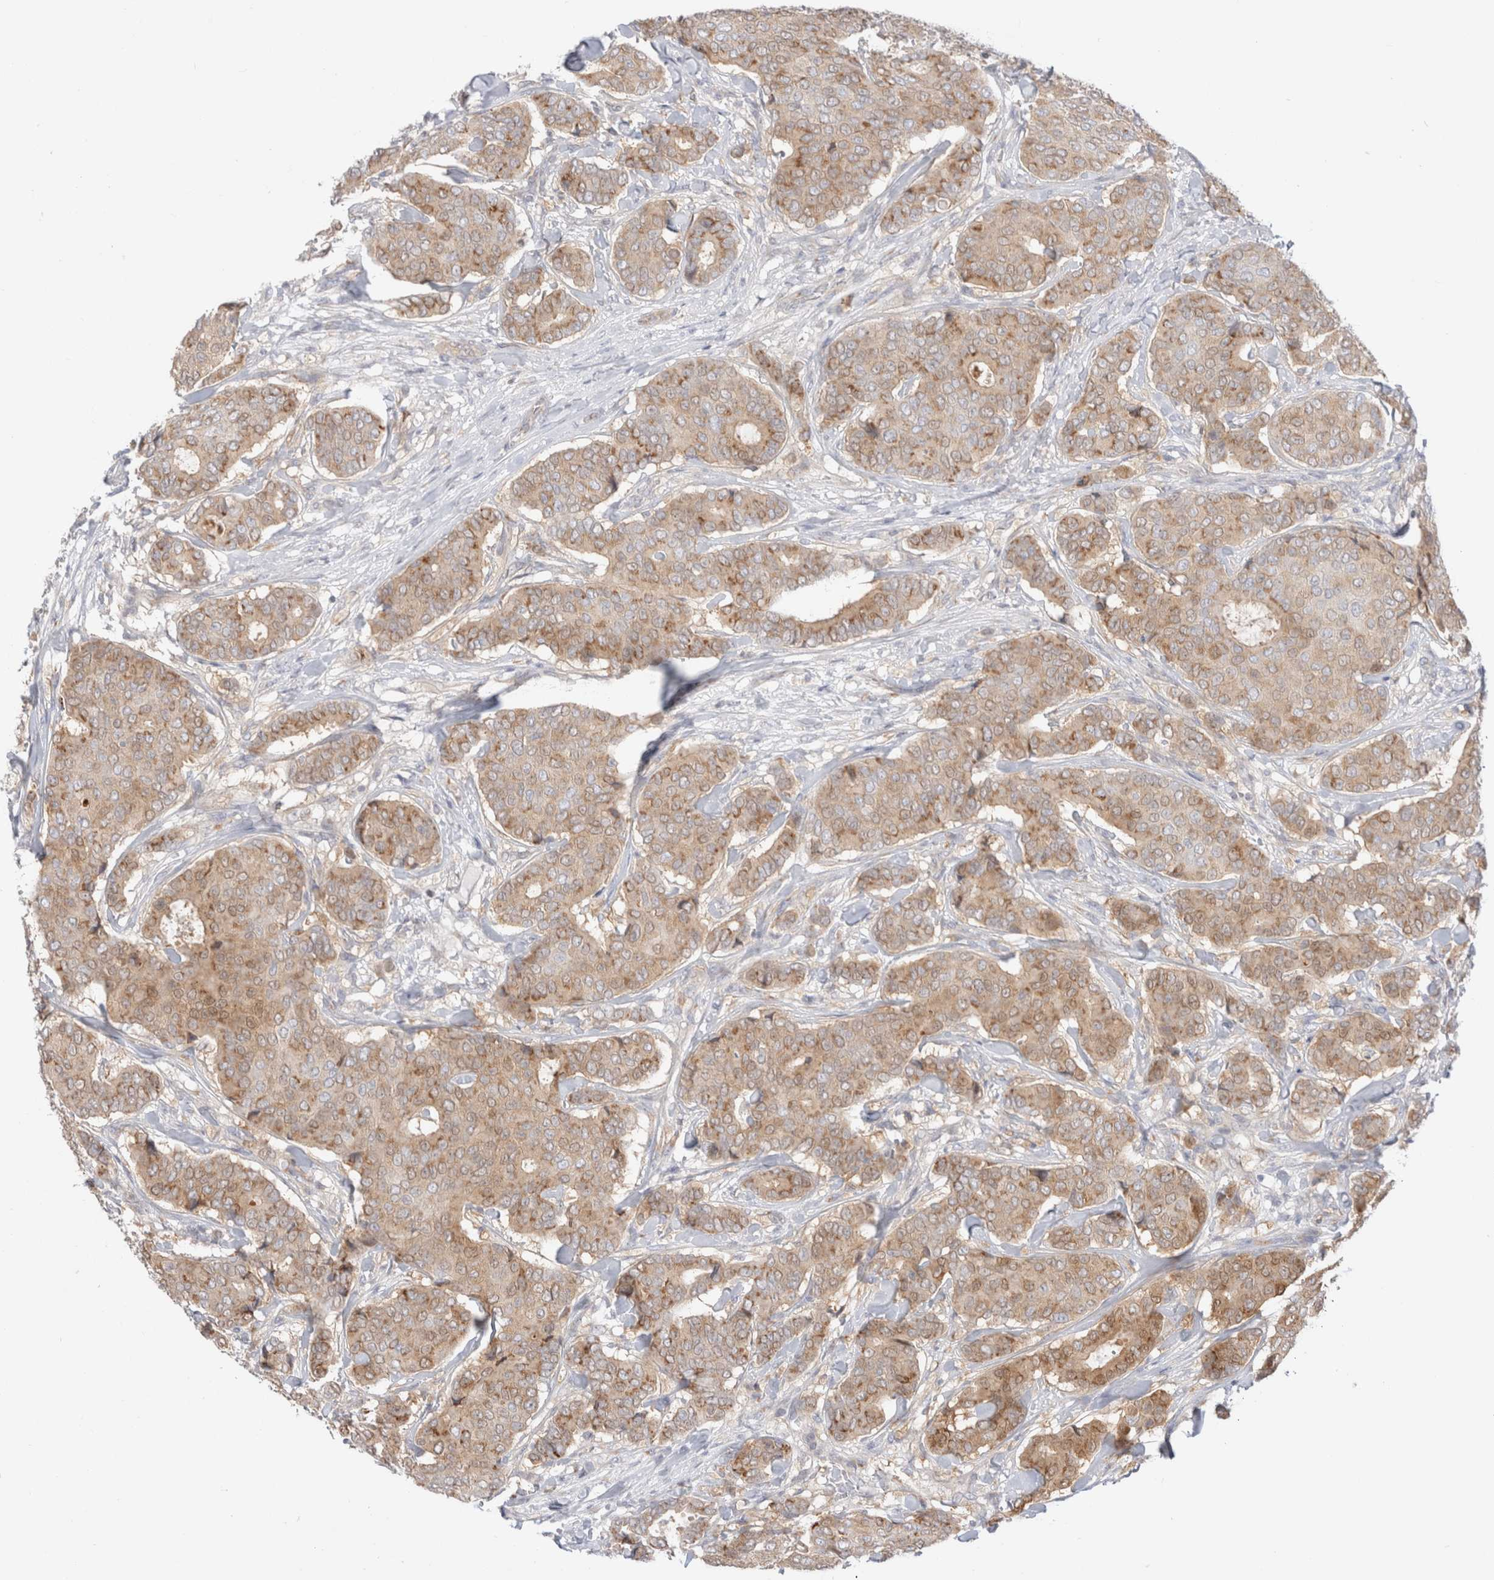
{"staining": {"intensity": "weak", "quantity": ">75%", "location": "cytoplasmic/membranous"}, "tissue": "breast cancer", "cell_type": "Tumor cells", "image_type": "cancer", "snomed": [{"axis": "morphology", "description": "Duct carcinoma"}, {"axis": "topography", "description": "Breast"}], "caption": "IHC photomicrograph of human invasive ductal carcinoma (breast) stained for a protein (brown), which reveals low levels of weak cytoplasmic/membranous staining in about >75% of tumor cells.", "gene": "EFCAB13", "patient": {"sex": "female", "age": 75}}